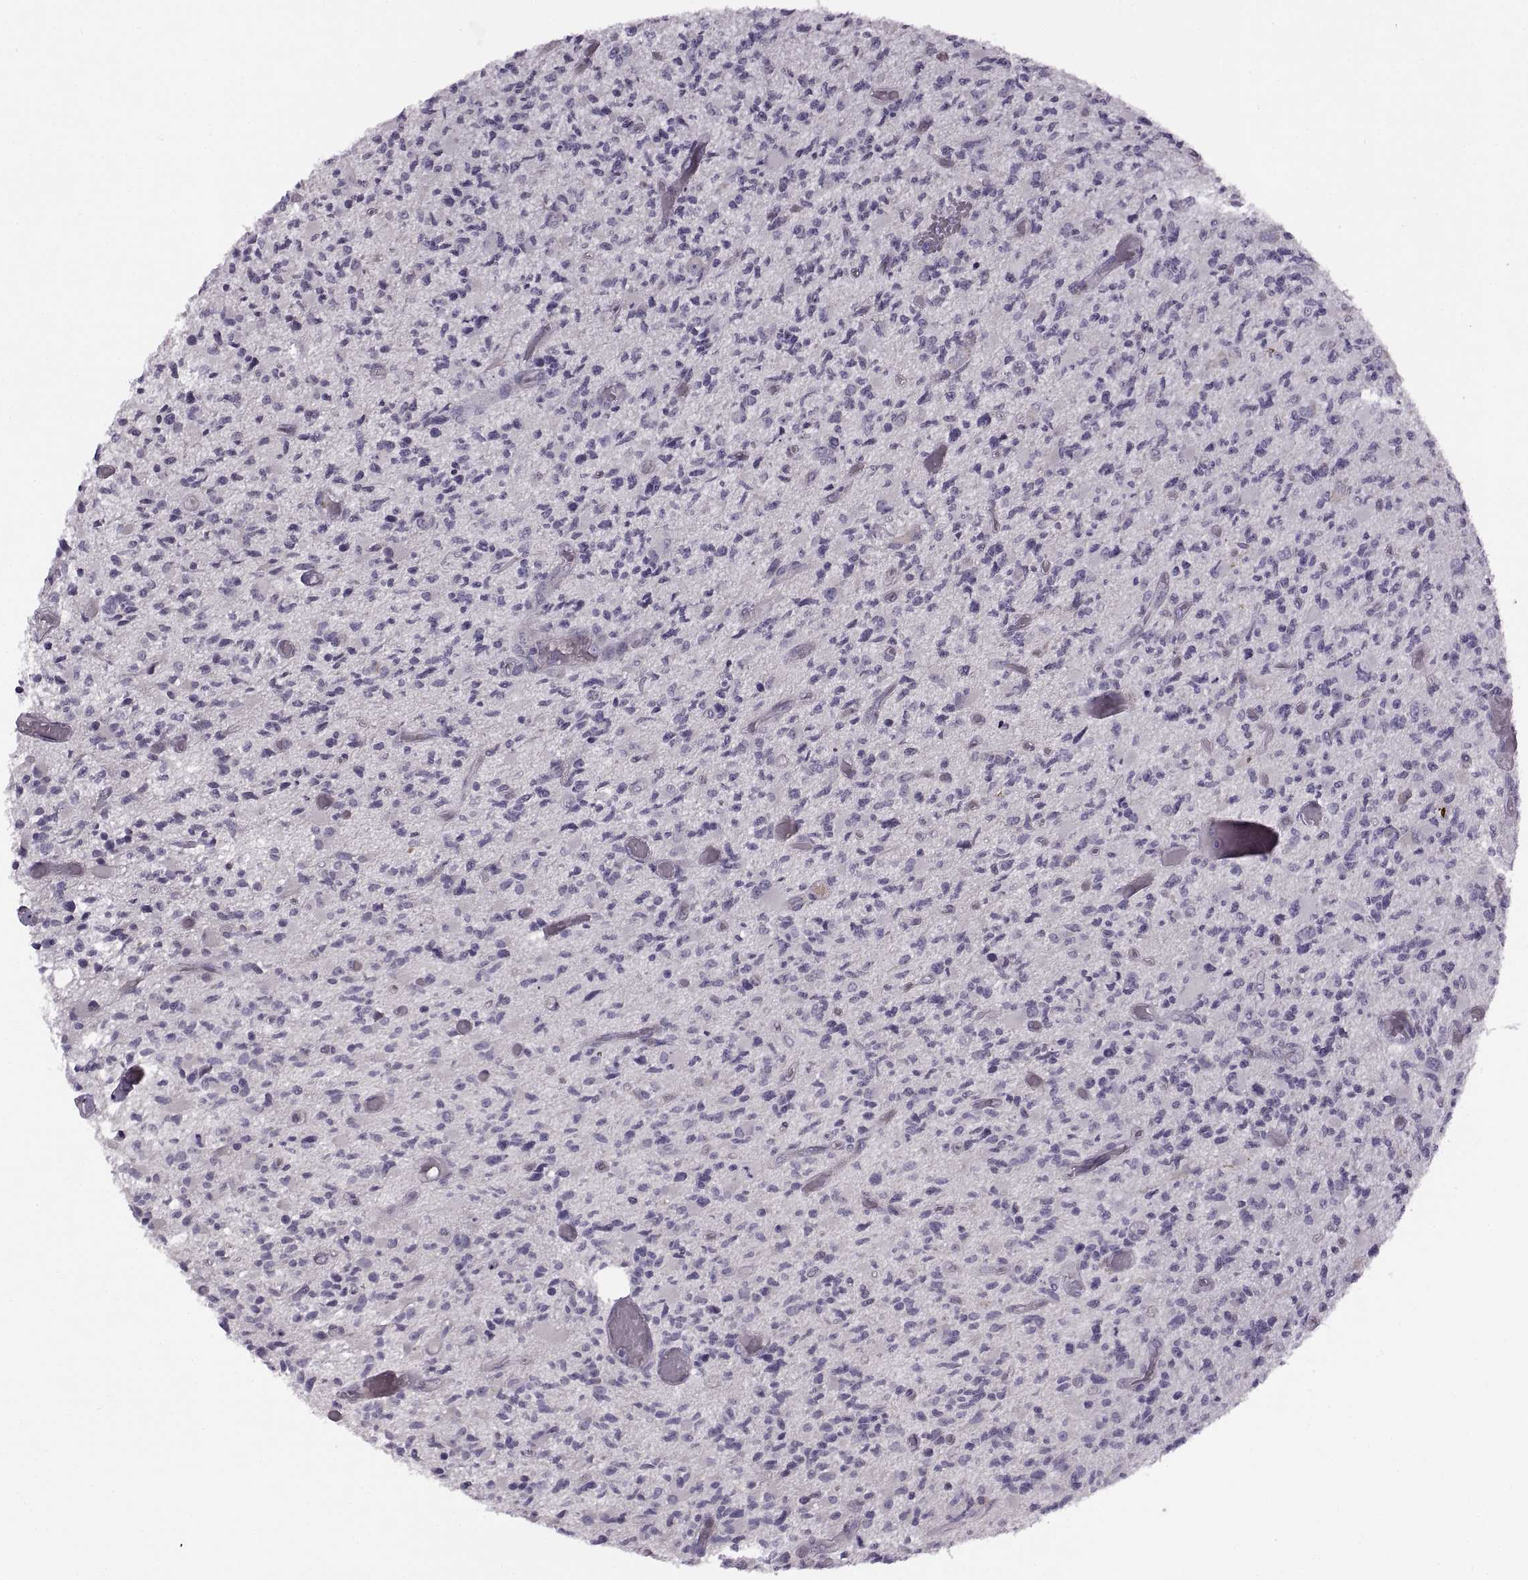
{"staining": {"intensity": "negative", "quantity": "none", "location": "none"}, "tissue": "glioma", "cell_type": "Tumor cells", "image_type": "cancer", "snomed": [{"axis": "morphology", "description": "Glioma, malignant, High grade"}, {"axis": "topography", "description": "Brain"}], "caption": "The photomicrograph shows no significant positivity in tumor cells of malignant high-grade glioma.", "gene": "H2AP", "patient": {"sex": "female", "age": 63}}